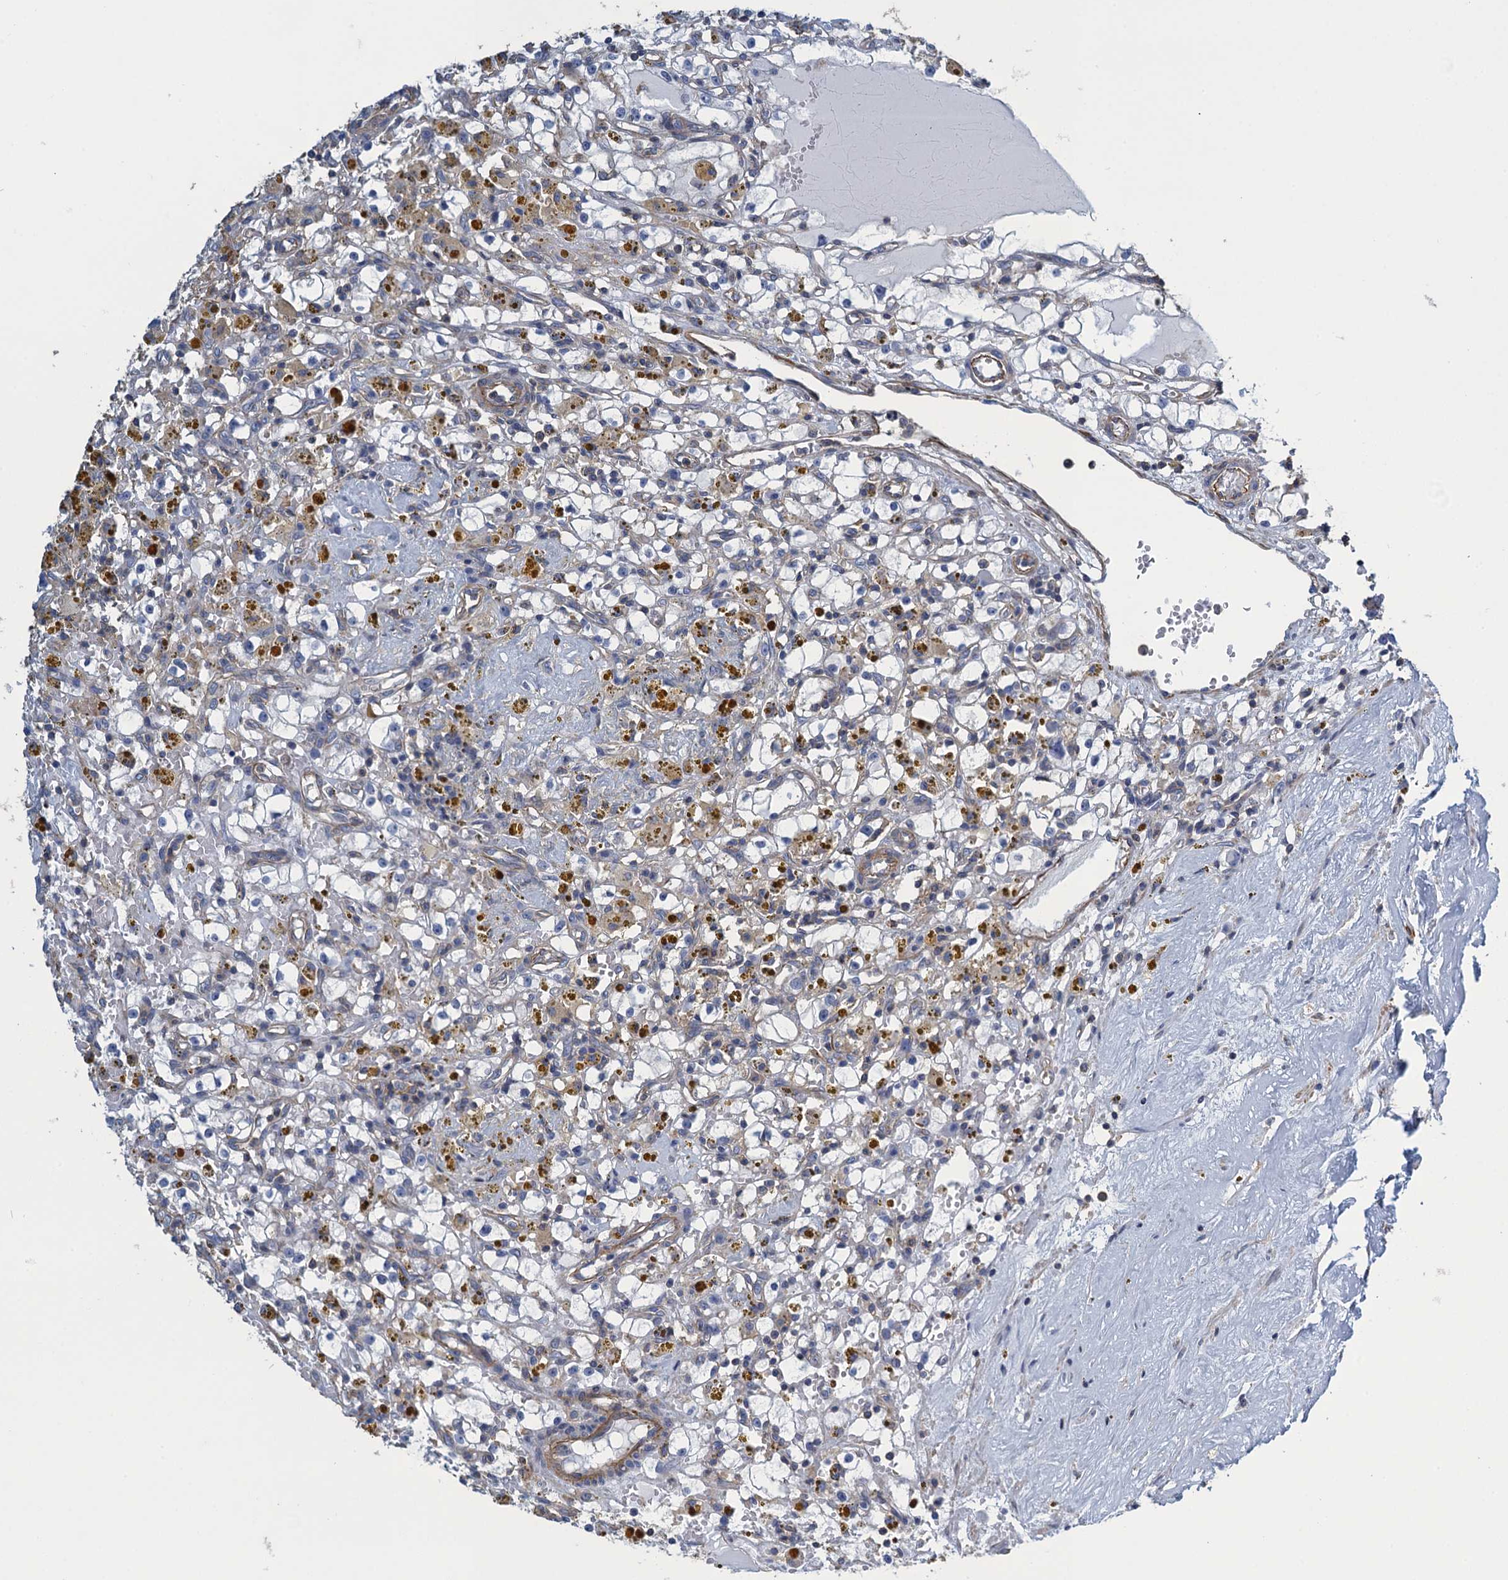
{"staining": {"intensity": "negative", "quantity": "none", "location": "none"}, "tissue": "renal cancer", "cell_type": "Tumor cells", "image_type": "cancer", "snomed": [{"axis": "morphology", "description": "Adenocarcinoma, NOS"}, {"axis": "topography", "description": "Kidney"}], "caption": "Immunohistochemistry of human renal cancer (adenocarcinoma) shows no positivity in tumor cells. The staining is performed using DAB brown chromogen with nuclei counter-stained in using hematoxylin.", "gene": "PROSER2", "patient": {"sex": "male", "age": 56}}